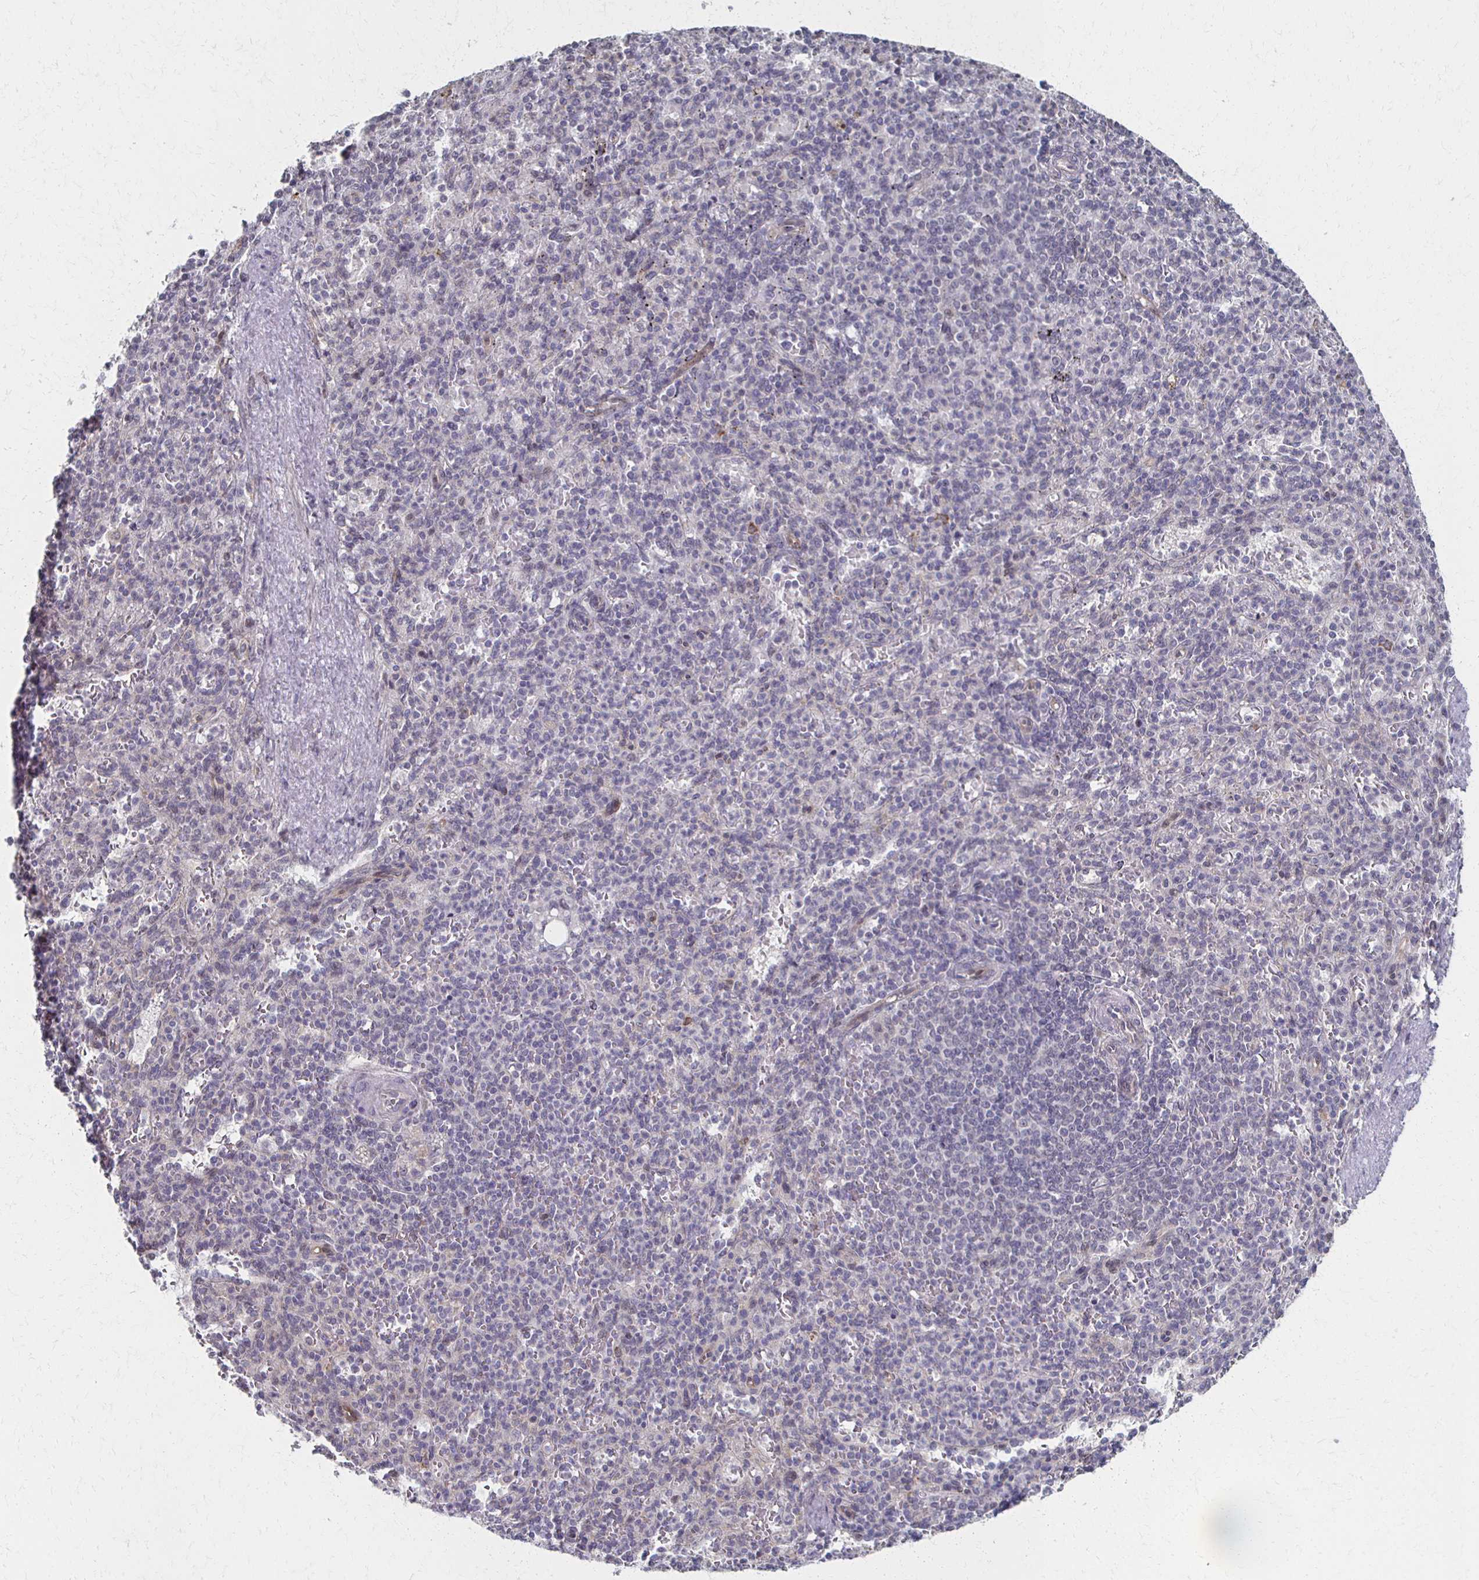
{"staining": {"intensity": "negative", "quantity": "none", "location": "none"}, "tissue": "spleen", "cell_type": "Cells in red pulp", "image_type": "normal", "snomed": [{"axis": "morphology", "description": "Normal tissue, NOS"}, {"axis": "topography", "description": "Spleen"}], "caption": "This is a micrograph of immunohistochemistry (IHC) staining of normal spleen, which shows no staining in cells in red pulp. The staining is performed using DAB brown chromogen with nuclei counter-stained in using hematoxylin.", "gene": "DAB1", "patient": {"sex": "female", "age": 74}}